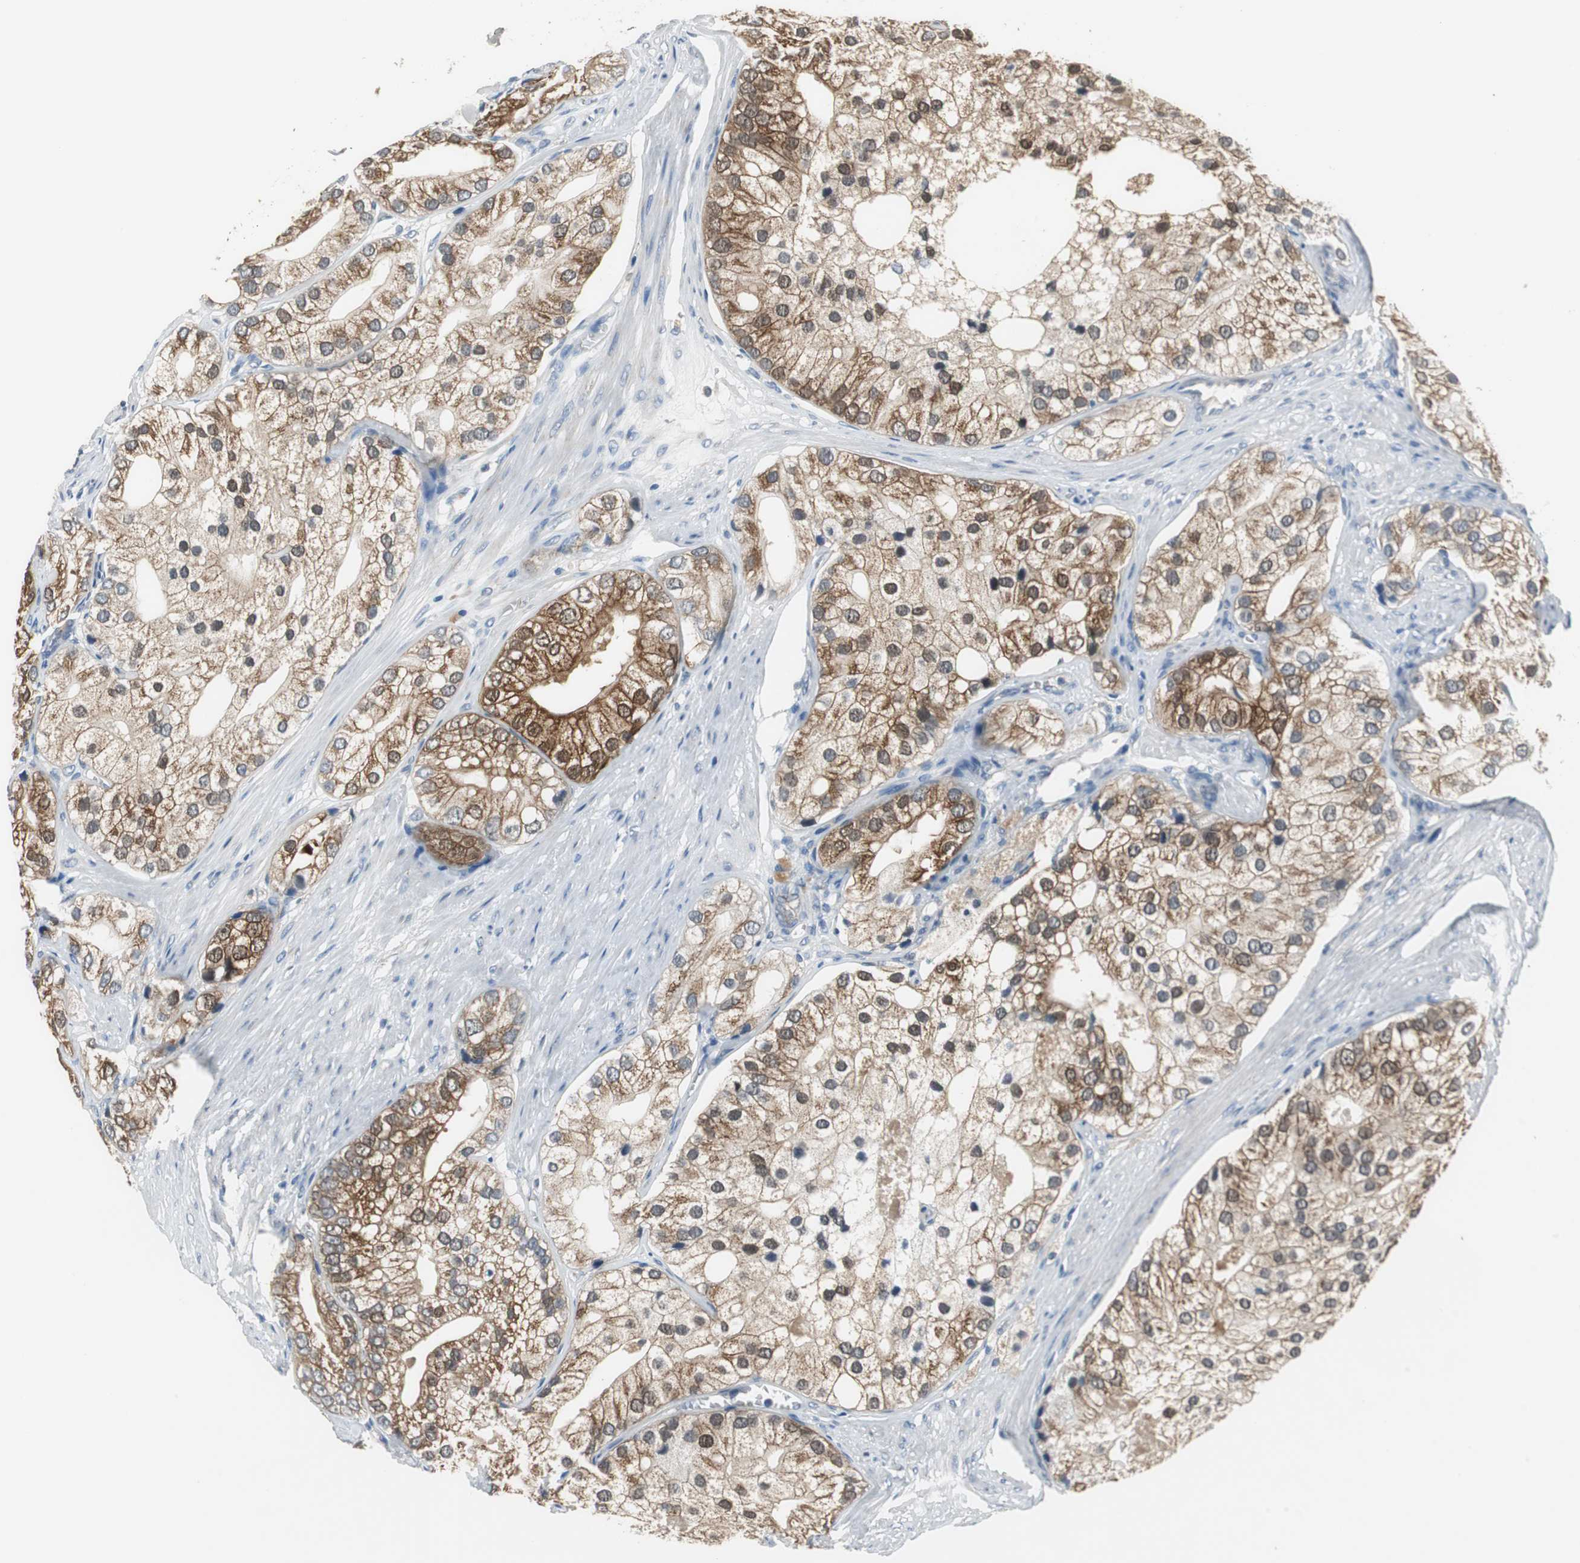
{"staining": {"intensity": "strong", "quantity": ">75%", "location": "cytoplasmic/membranous"}, "tissue": "prostate cancer", "cell_type": "Tumor cells", "image_type": "cancer", "snomed": [{"axis": "morphology", "description": "Adenocarcinoma, Low grade"}, {"axis": "topography", "description": "Prostate"}], "caption": "Strong cytoplasmic/membranous expression for a protein is present in about >75% of tumor cells of prostate low-grade adenocarcinoma using IHC.", "gene": "PLAA", "patient": {"sex": "male", "age": 69}}